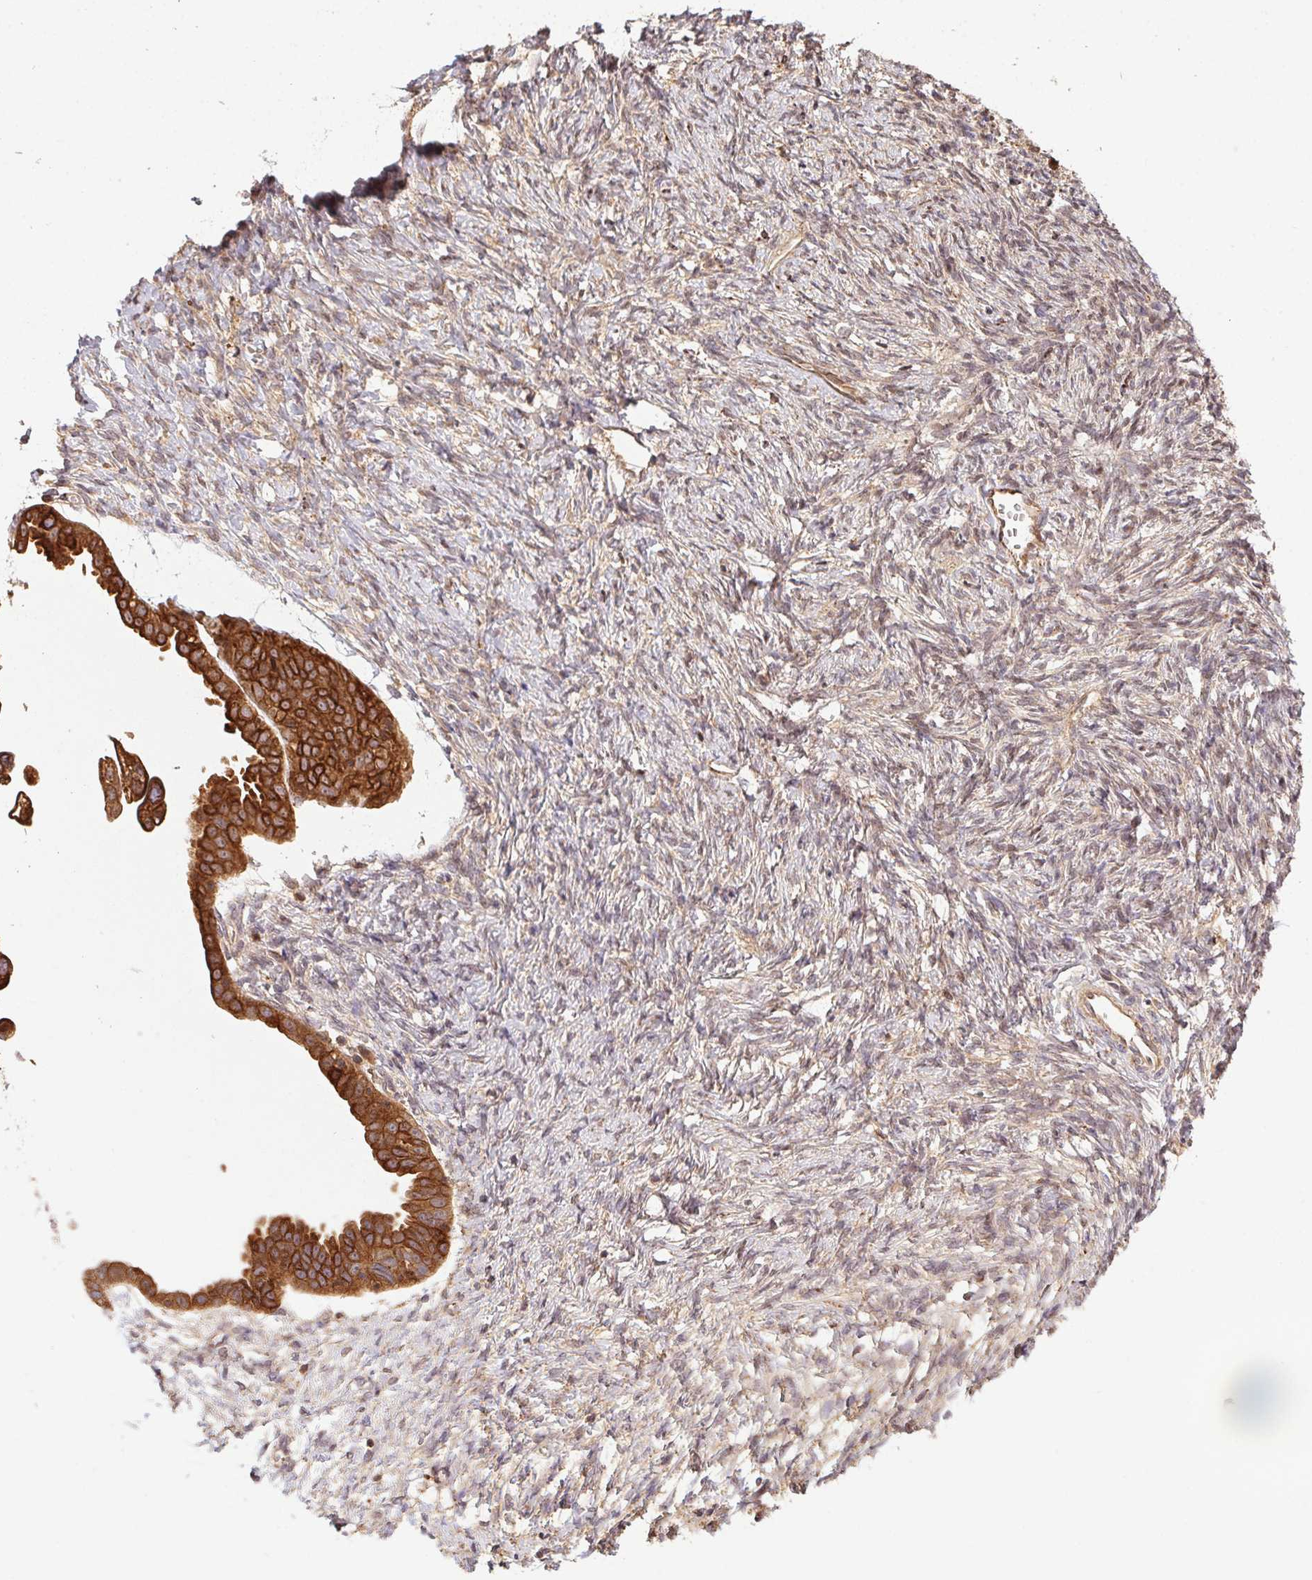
{"staining": {"intensity": "strong", "quantity": ">75%", "location": "cytoplasmic/membranous"}, "tissue": "colorectal cancer", "cell_type": "Tumor cells", "image_type": "cancer", "snomed": [{"axis": "morphology", "description": "Adenocarcinoma, NOS"}, {"axis": "topography", "description": "Colon"}], "caption": "The micrograph exhibits immunohistochemical staining of colorectal cancer (adenocarcinoma). There is strong cytoplasmic/membranous expression is appreciated in about >75% of tumor cells.", "gene": "MEX3D", "patient": {"sex": "female", "age": 84}}